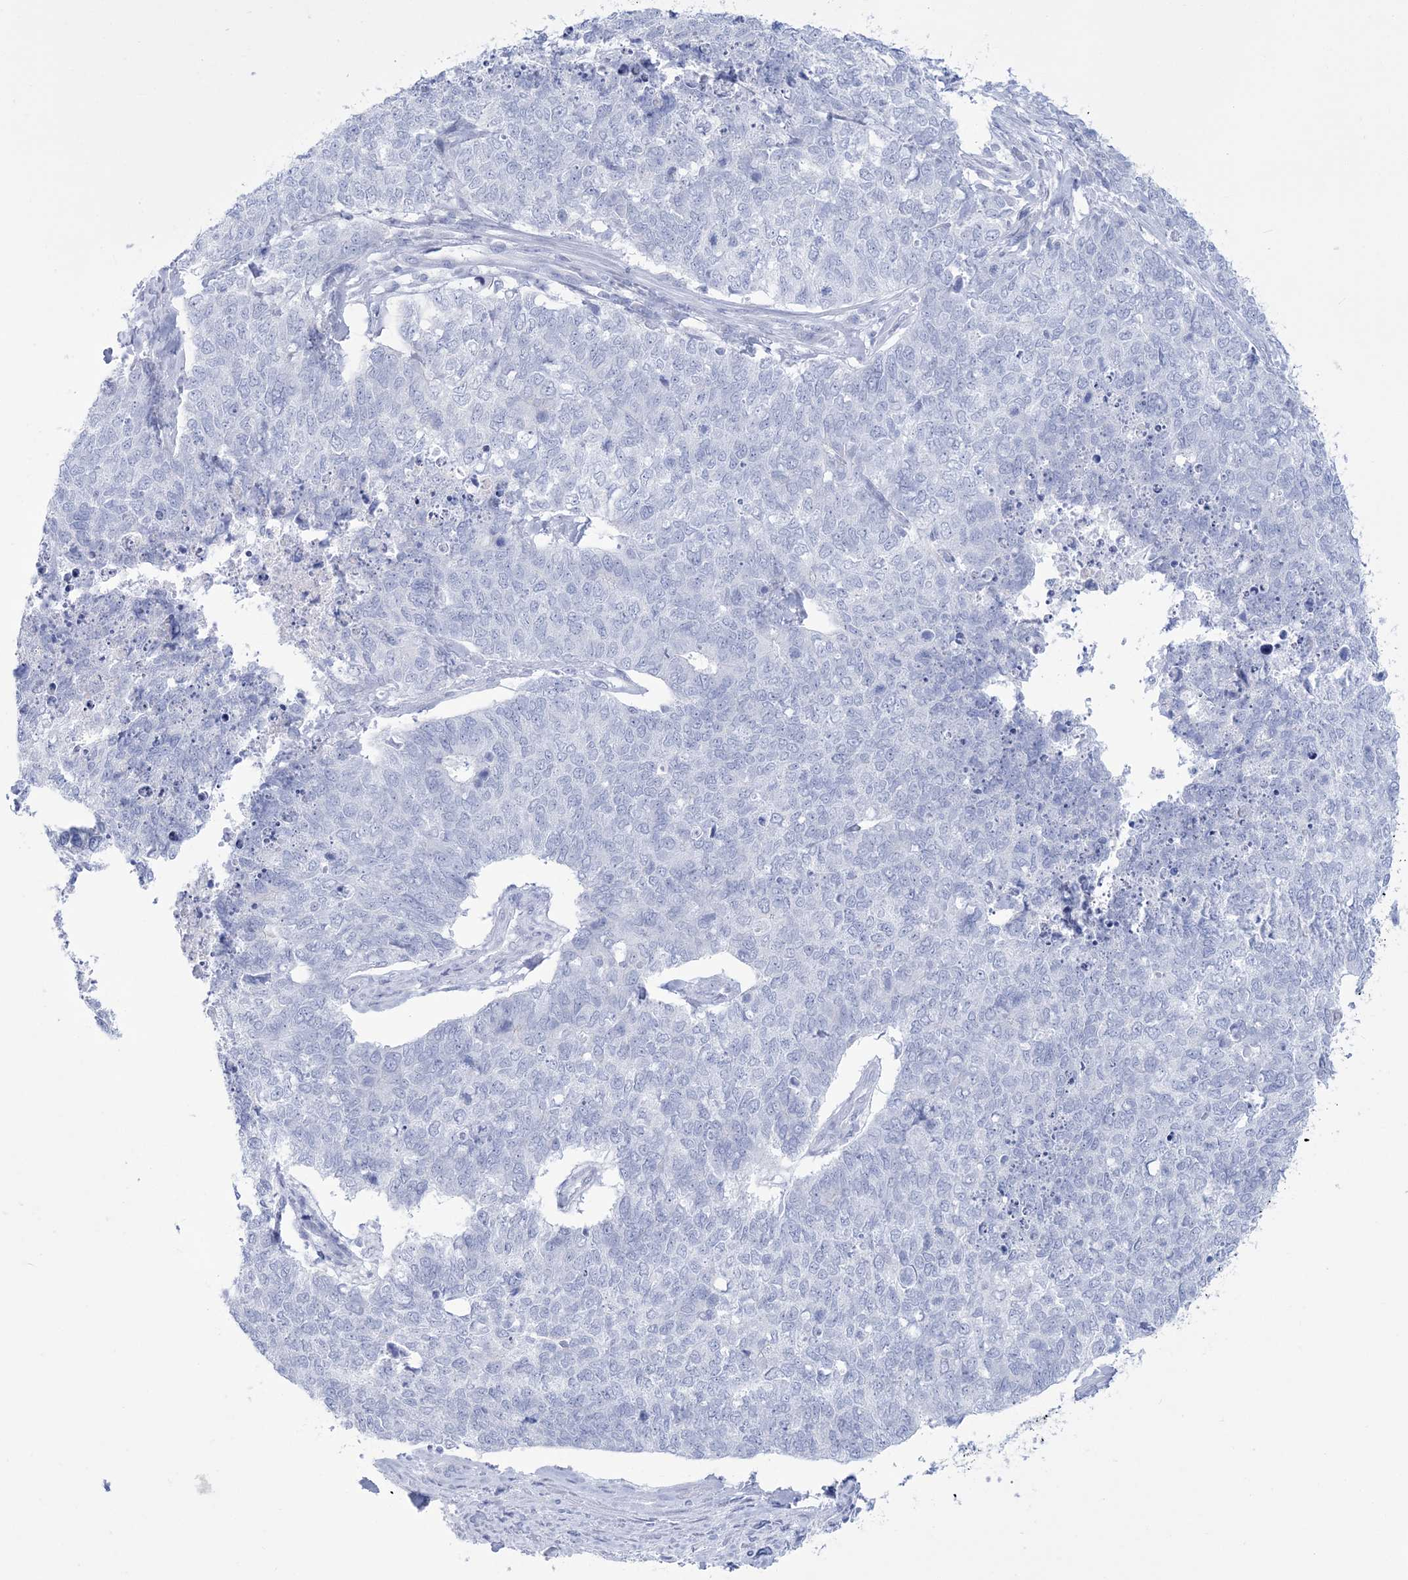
{"staining": {"intensity": "negative", "quantity": "none", "location": "none"}, "tissue": "cervical cancer", "cell_type": "Tumor cells", "image_type": "cancer", "snomed": [{"axis": "morphology", "description": "Squamous cell carcinoma, NOS"}, {"axis": "topography", "description": "Cervix"}], "caption": "Cervical cancer was stained to show a protein in brown. There is no significant expression in tumor cells.", "gene": "RBP2", "patient": {"sex": "female", "age": 63}}